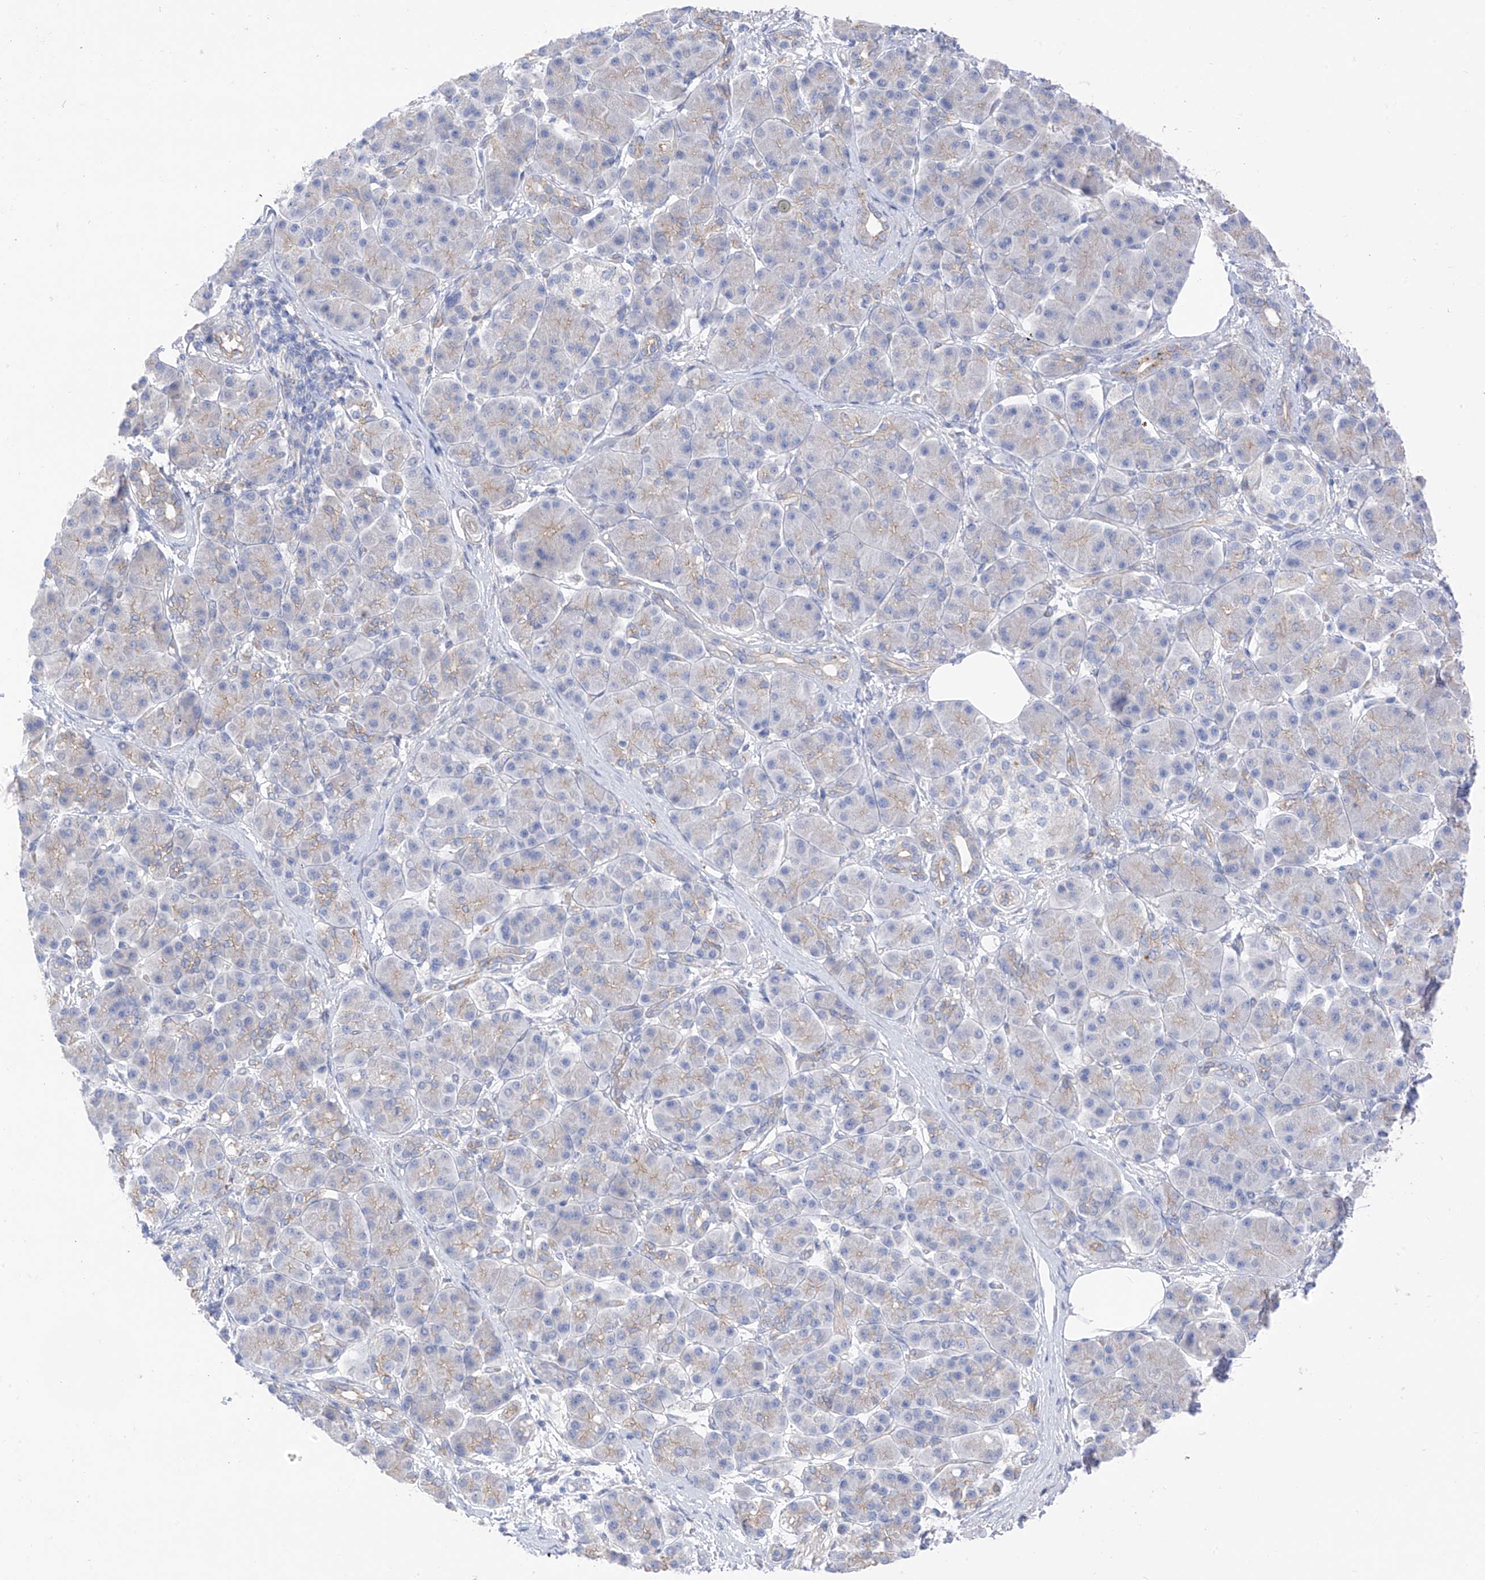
{"staining": {"intensity": "negative", "quantity": "none", "location": "none"}, "tissue": "pancreatic cancer", "cell_type": "Tumor cells", "image_type": "cancer", "snomed": [{"axis": "morphology", "description": "Normal tissue, NOS"}, {"axis": "morphology", "description": "Adenocarcinoma, NOS"}, {"axis": "topography", "description": "Pancreas"}], "caption": "Human pancreatic cancer stained for a protein using immunohistochemistry (IHC) reveals no expression in tumor cells.", "gene": "ITGA9", "patient": {"sex": "female", "age": 68}}